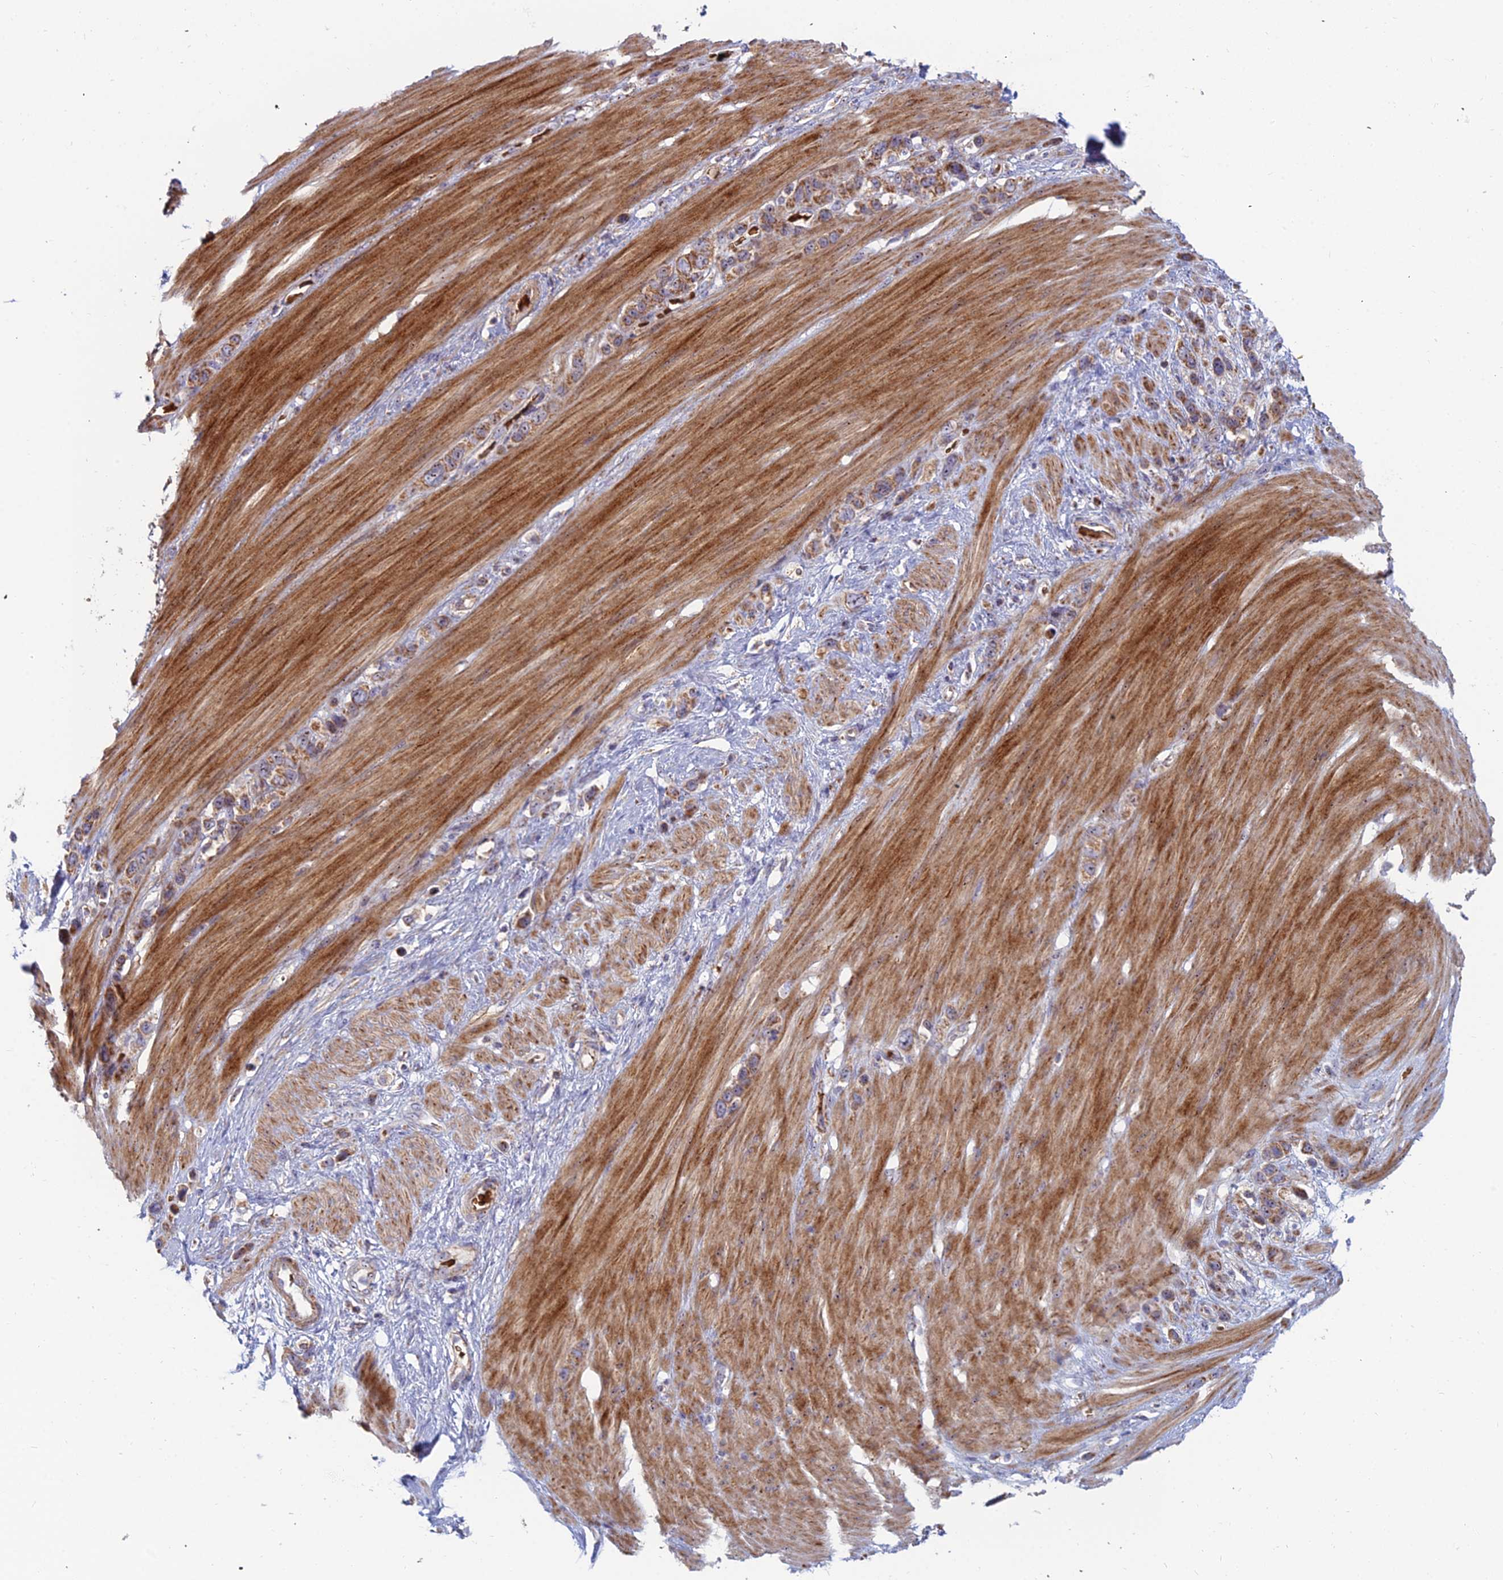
{"staining": {"intensity": "moderate", "quantity": ">75%", "location": "cytoplasmic/membranous"}, "tissue": "stomach cancer", "cell_type": "Tumor cells", "image_type": "cancer", "snomed": [{"axis": "morphology", "description": "Adenocarcinoma, NOS"}, {"axis": "morphology", "description": "Adenocarcinoma, High grade"}, {"axis": "topography", "description": "Stomach, upper"}, {"axis": "topography", "description": "Stomach, lower"}], "caption": "Stomach cancer was stained to show a protein in brown. There is medium levels of moderate cytoplasmic/membranous expression in about >75% of tumor cells.", "gene": "SLC35F4", "patient": {"sex": "female", "age": 65}}